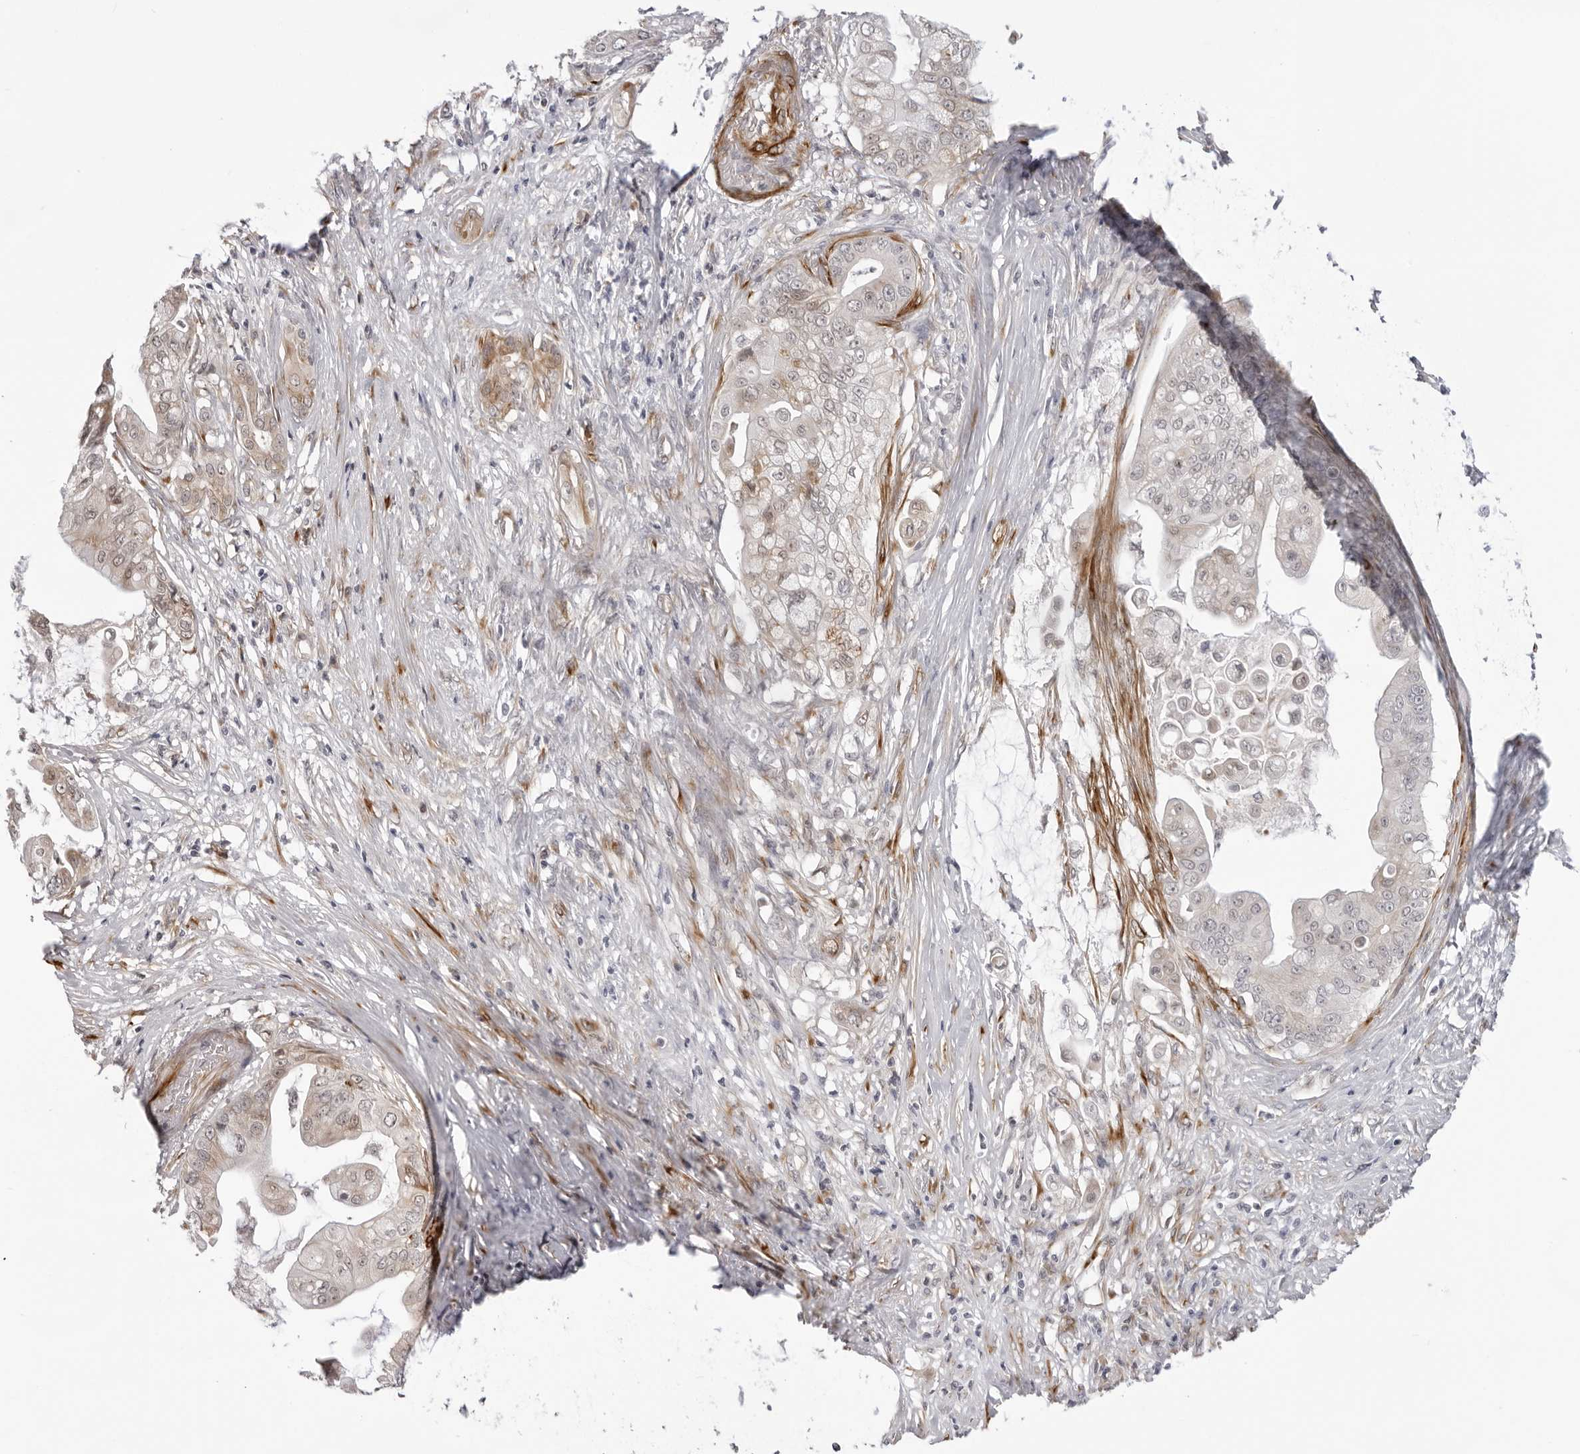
{"staining": {"intensity": "weak", "quantity": ">75%", "location": "cytoplasmic/membranous"}, "tissue": "pancreatic cancer", "cell_type": "Tumor cells", "image_type": "cancer", "snomed": [{"axis": "morphology", "description": "Adenocarcinoma, NOS"}, {"axis": "topography", "description": "Pancreas"}], "caption": "Pancreatic adenocarcinoma was stained to show a protein in brown. There is low levels of weak cytoplasmic/membranous expression in approximately >75% of tumor cells.", "gene": "SRGAP2", "patient": {"sex": "female", "age": 75}}